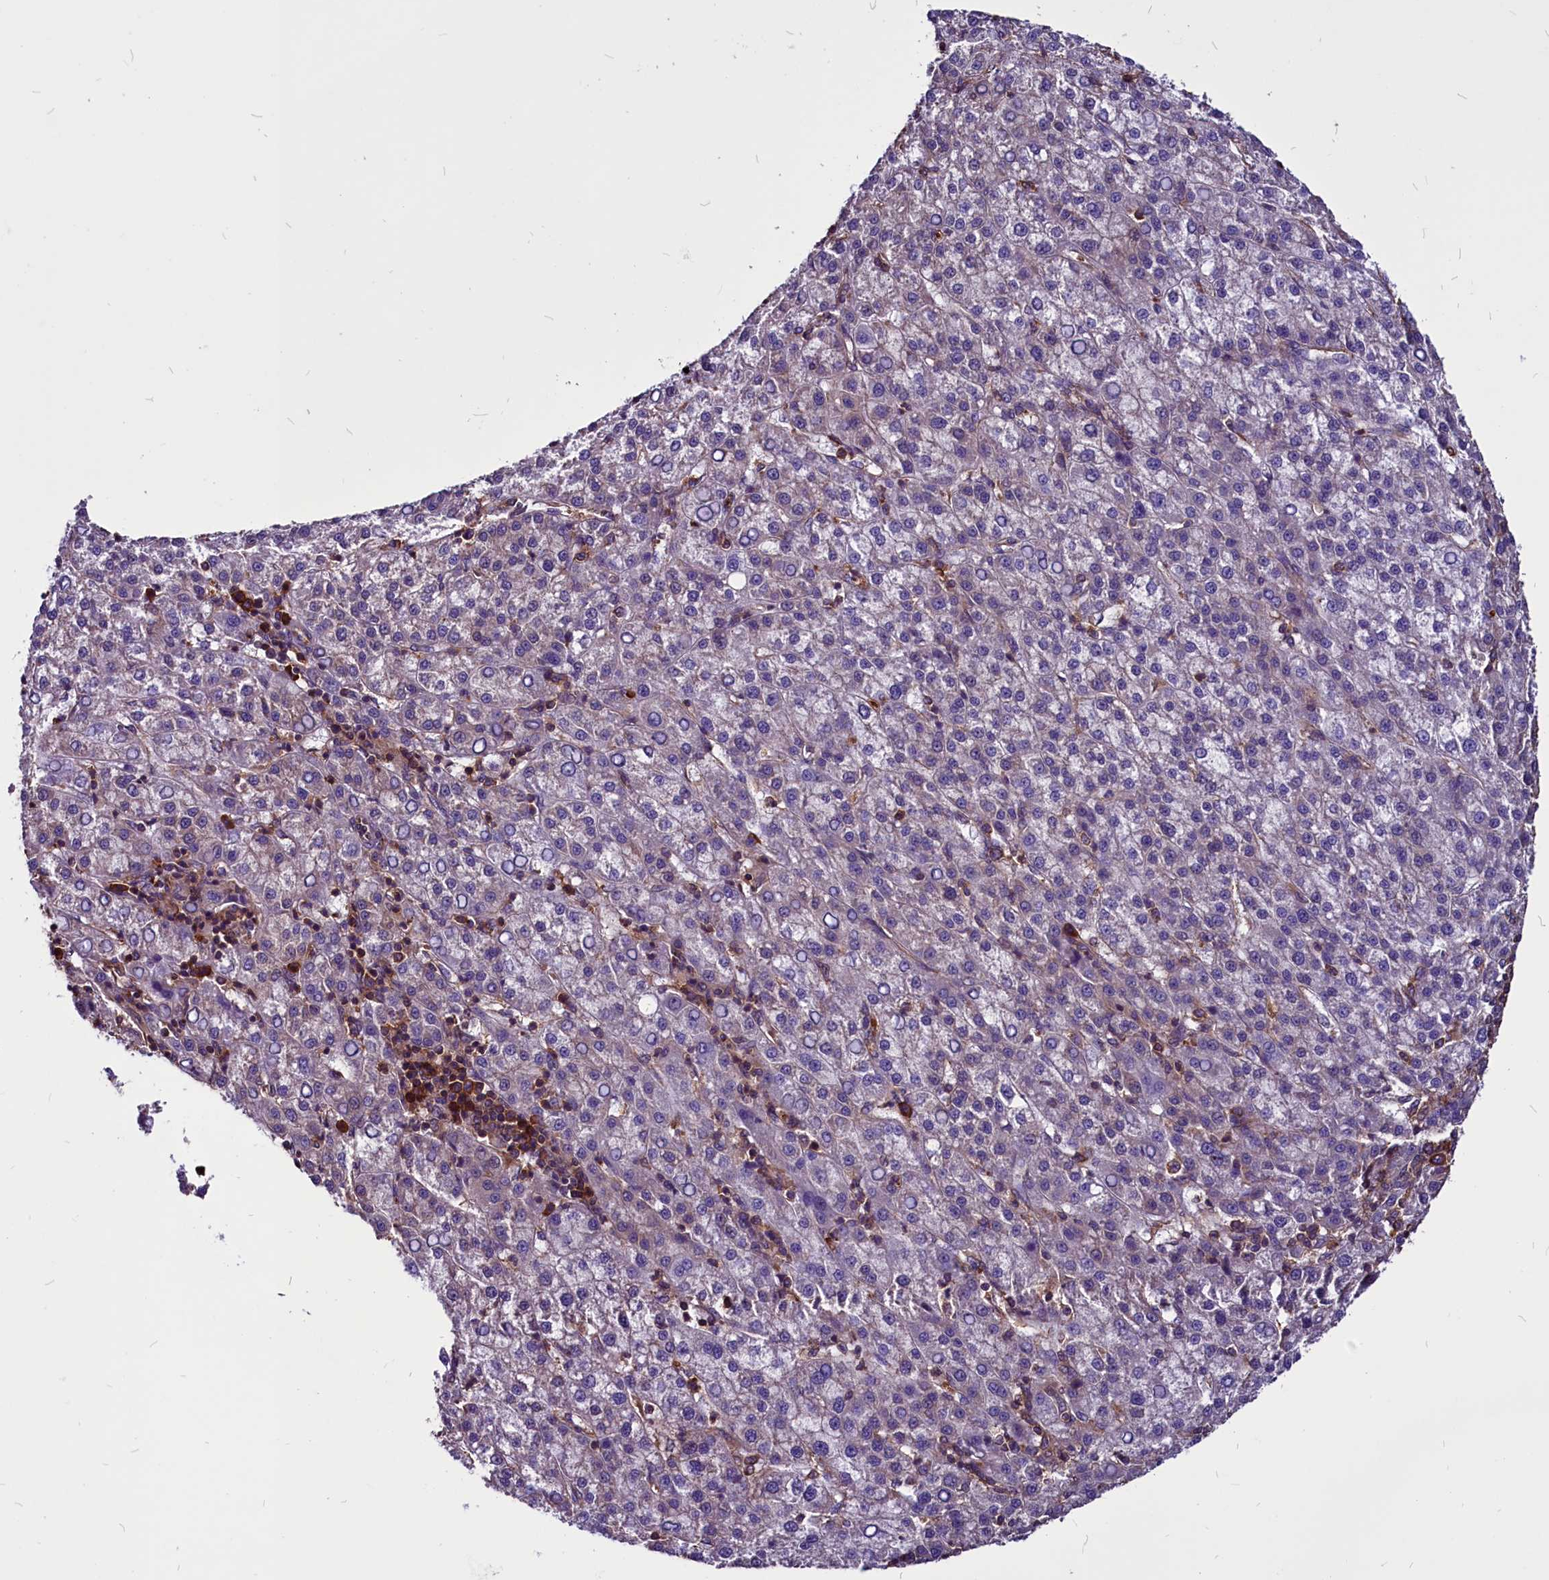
{"staining": {"intensity": "negative", "quantity": "none", "location": "none"}, "tissue": "liver cancer", "cell_type": "Tumor cells", "image_type": "cancer", "snomed": [{"axis": "morphology", "description": "Carcinoma, Hepatocellular, NOS"}, {"axis": "topography", "description": "Liver"}], "caption": "Immunohistochemistry (IHC) histopathology image of neoplastic tissue: human hepatocellular carcinoma (liver) stained with DAB (3,3'-diaminobenzidine) reveals no significant protein expression in tumor cells.", "gene": "EIF3G", "patient": {"sex": "female", "age": 58}}